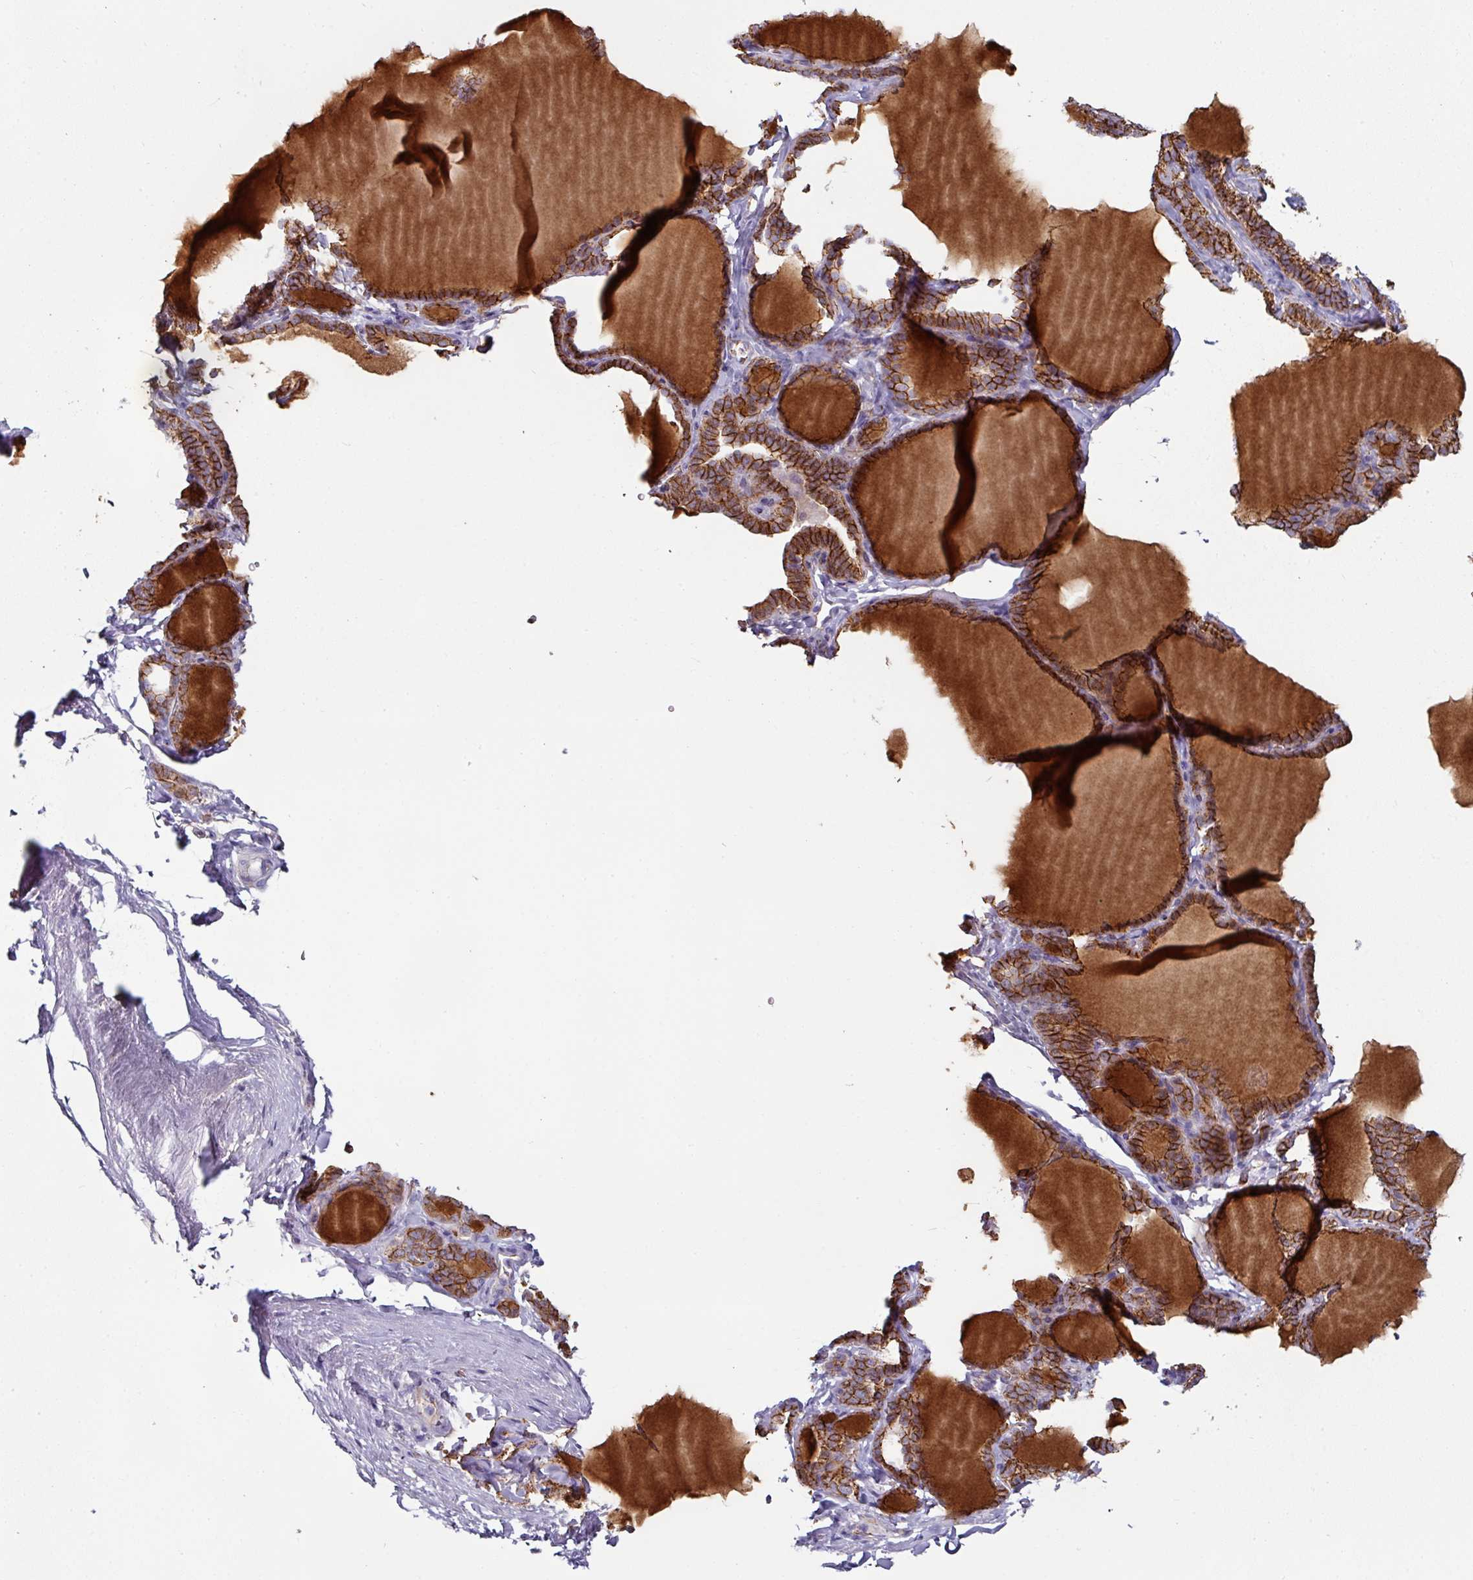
{"staining": {"intensity": "strong", "quantity": ">75%", "location": "cytoplasmic/membranous"}, "tissue": "thyroid gland", "cell_type": "Glandular cells", "image_type": "normal", "snomed": [{"axis": "morphology", "description": "Normal tissue, NOS"}, {"axis": "topography", "description": "Thyroid gland"}], "caption": "Thyroid gland stained with DAB IHC shows high levels of strong cytoplasmic/membranous positivity in approximately >75% of glandular cells.", "gene": "JUP", "patient": {"sex": "female", "age": 31}}